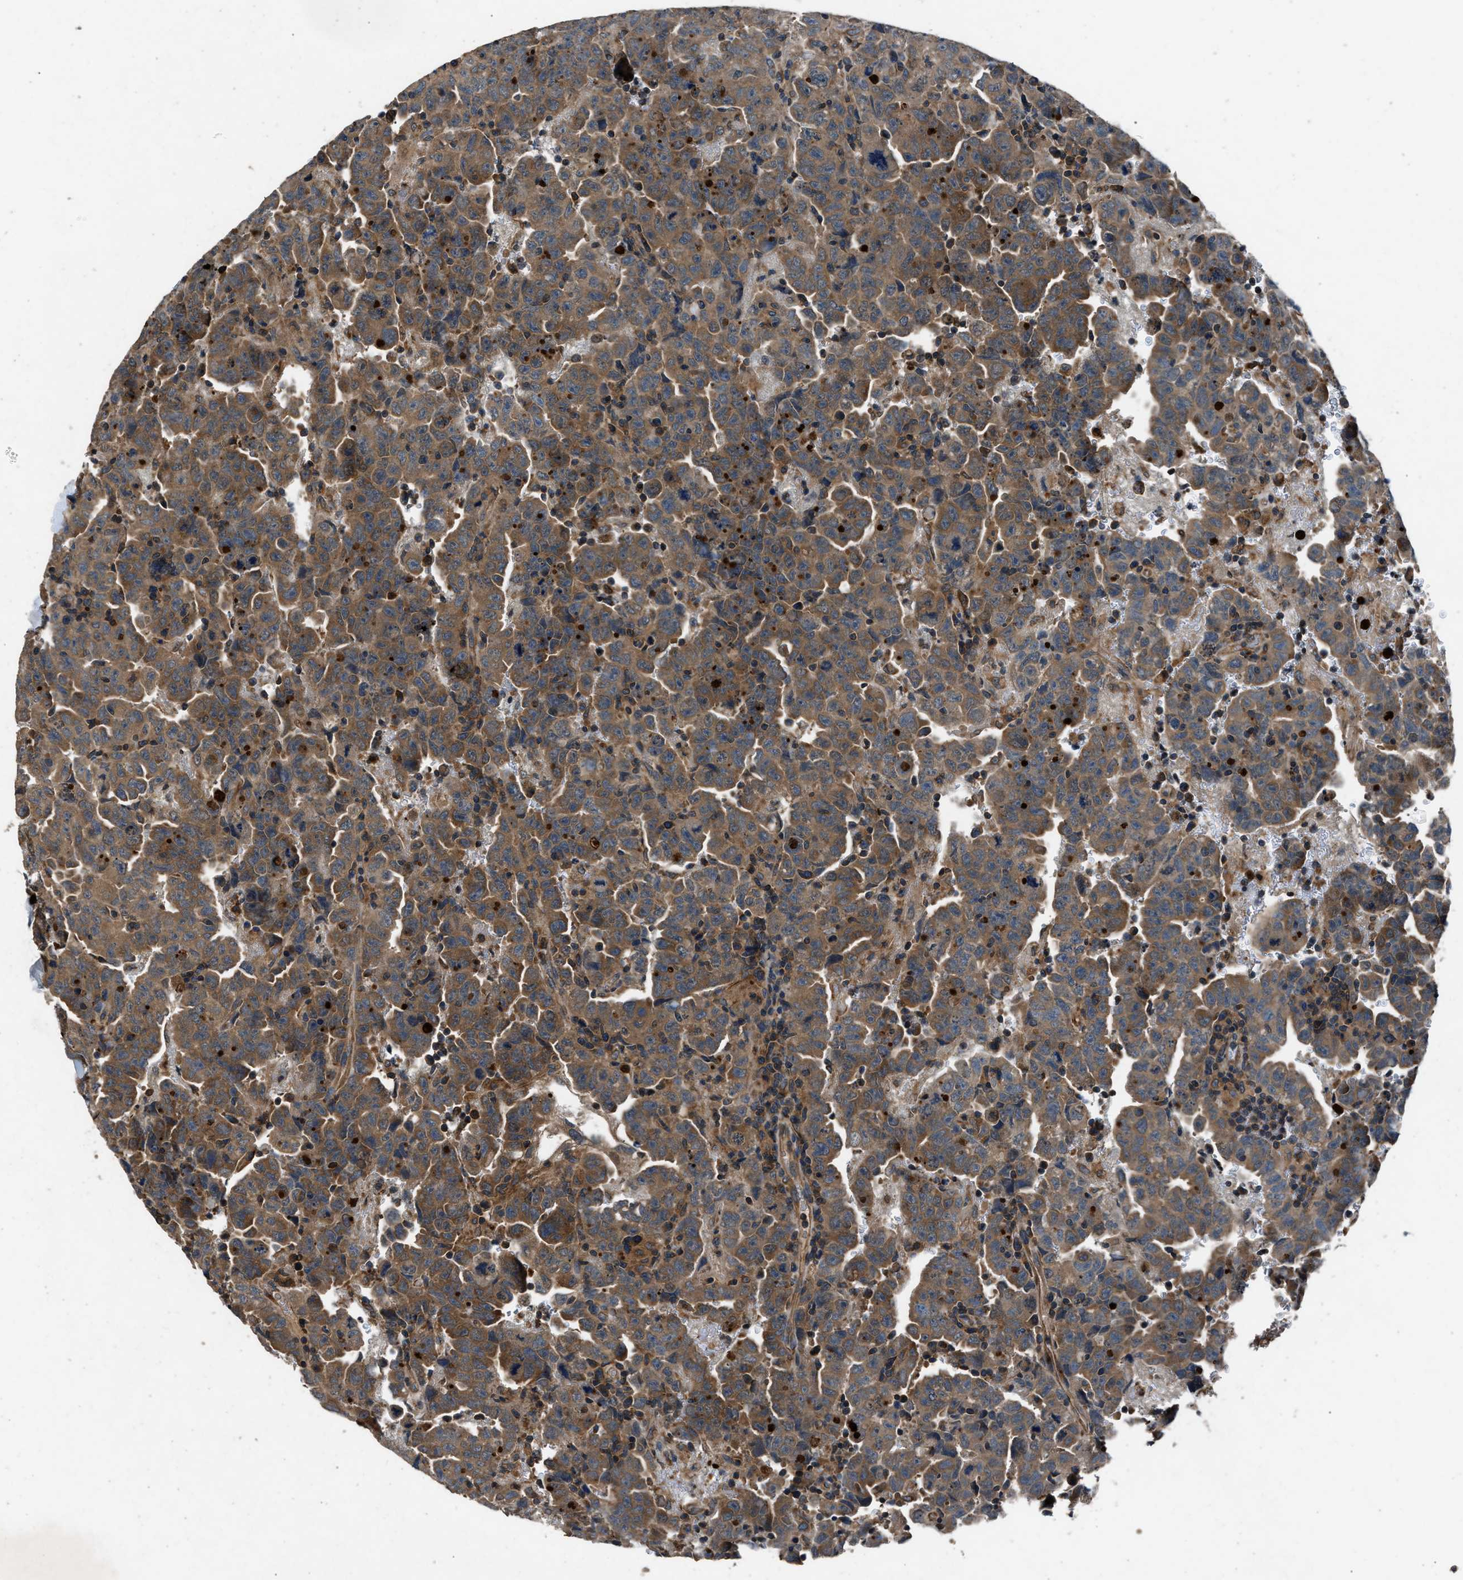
{"staining": {"intensity": "moderate", "quantity": ">75%", "location": "cytoplasmic/membranous"}, "tissue": "testis cancer", "cell_type": "Tumor cells", "image_type": "cancer", "snomed": [{"axis": "morphology", "description": "Carcinoma, Embryonal, NOS"}, {"axis": "topography", "description": "Testis"}], "caption": "About >75% of tumor cells in human testis cancer (embryonal carcinoma) demonstrate moderate cytoplasmic/membranous protein staining as visualized by brown immunohistochemical staining.", "gene": "PPID", "patient": {"sex": "male", "age": 28}}